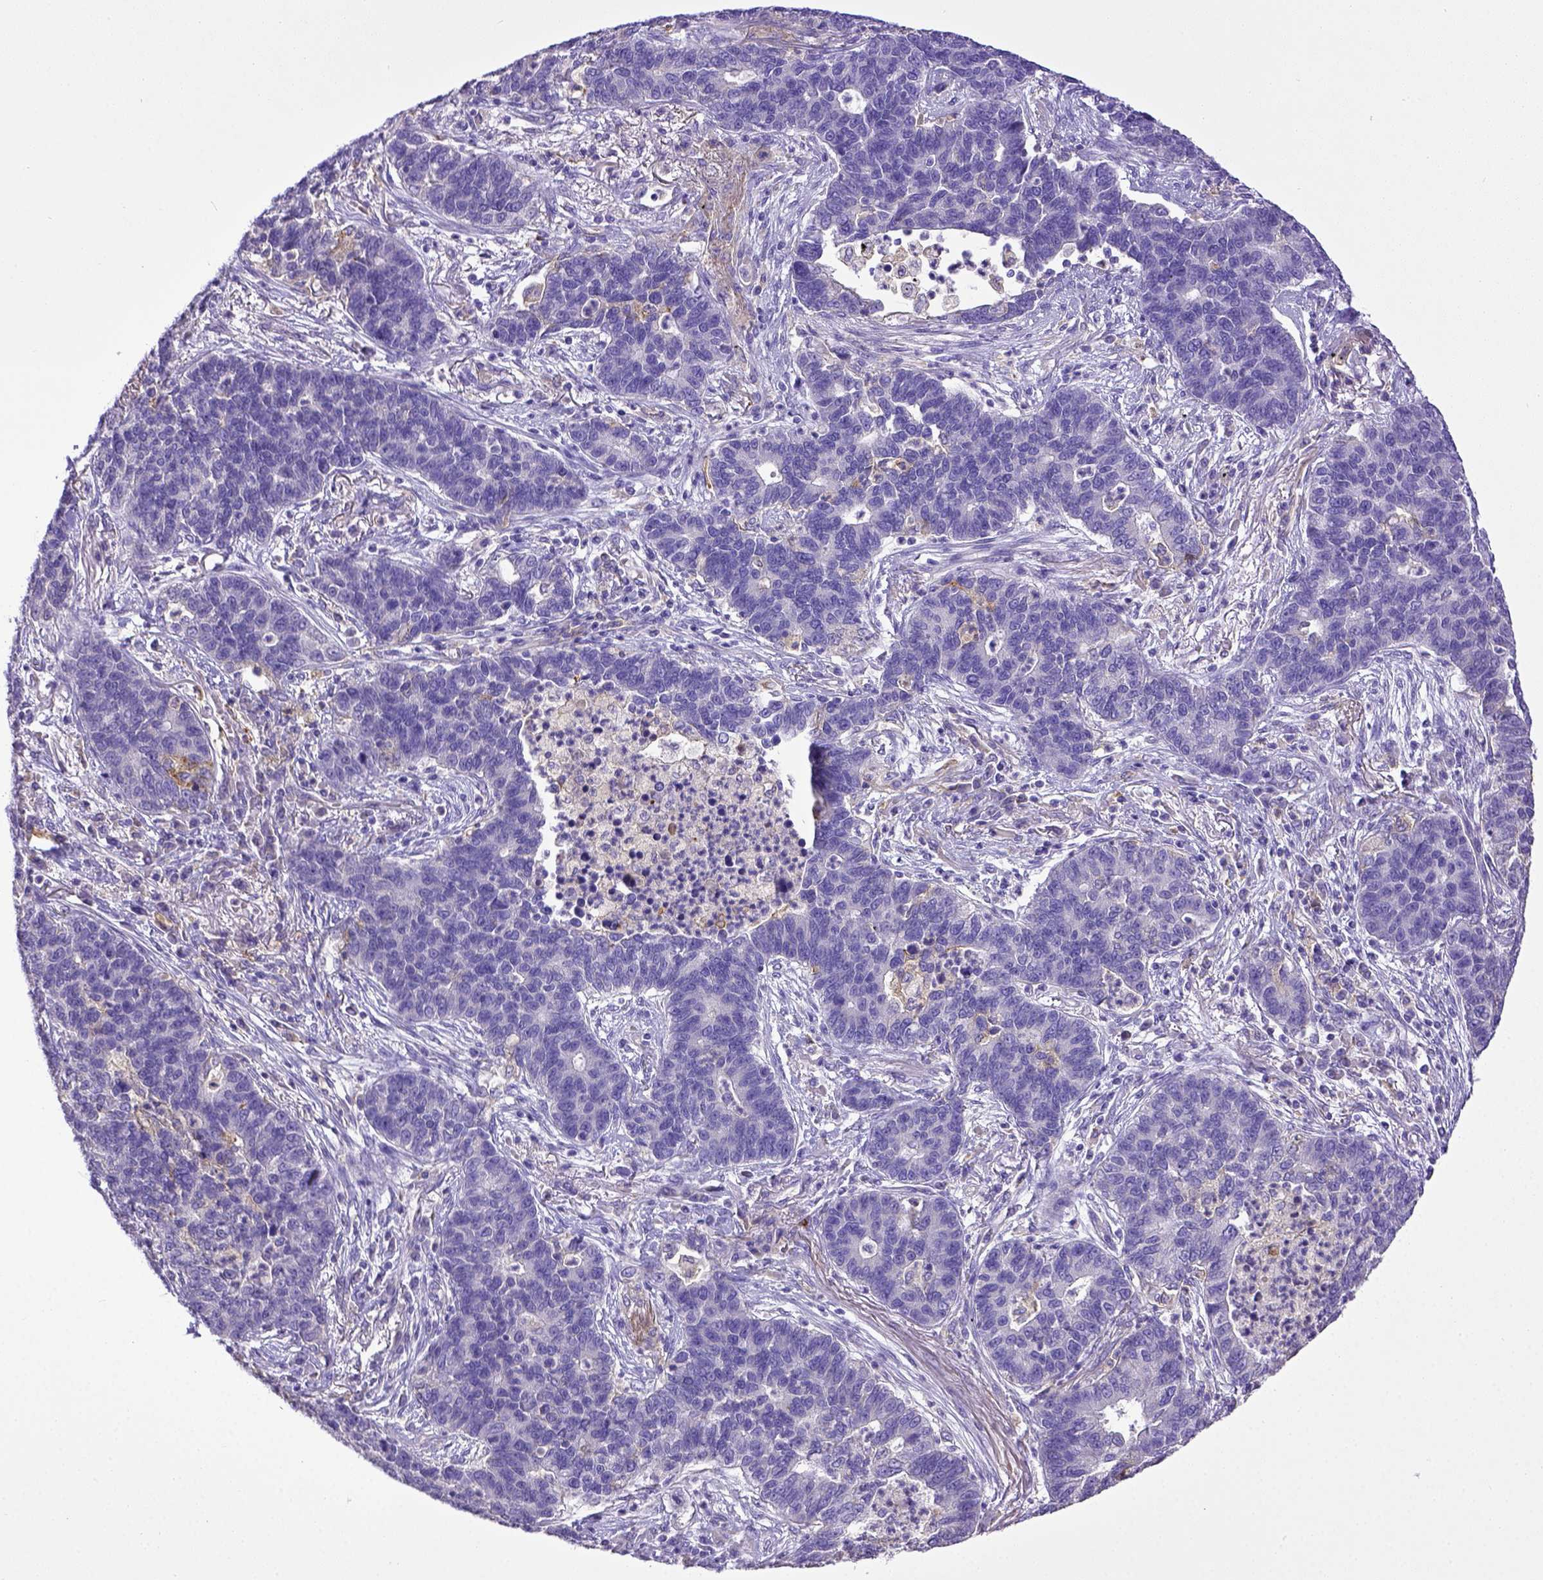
{"staining": {"intensity": "negative", "quantity": "none", "location": "none"}, "tissue": "lung cancer", "cell_type": "Tumor cells", "image_type": "cancer", "snomed": [{"axis": "morphology", "description": "Adenocarcinoma, NOS"}, {"axis": "topography", "description": "Lung"}], "caption": "Immunohistochemical staining of human lung adenocarcinoma shows no significant staining in tumor cells. (DAB immunohistochemistry, high magnification).", "gene": "CD40", "patient": {"sex": "female", "age": 57}}